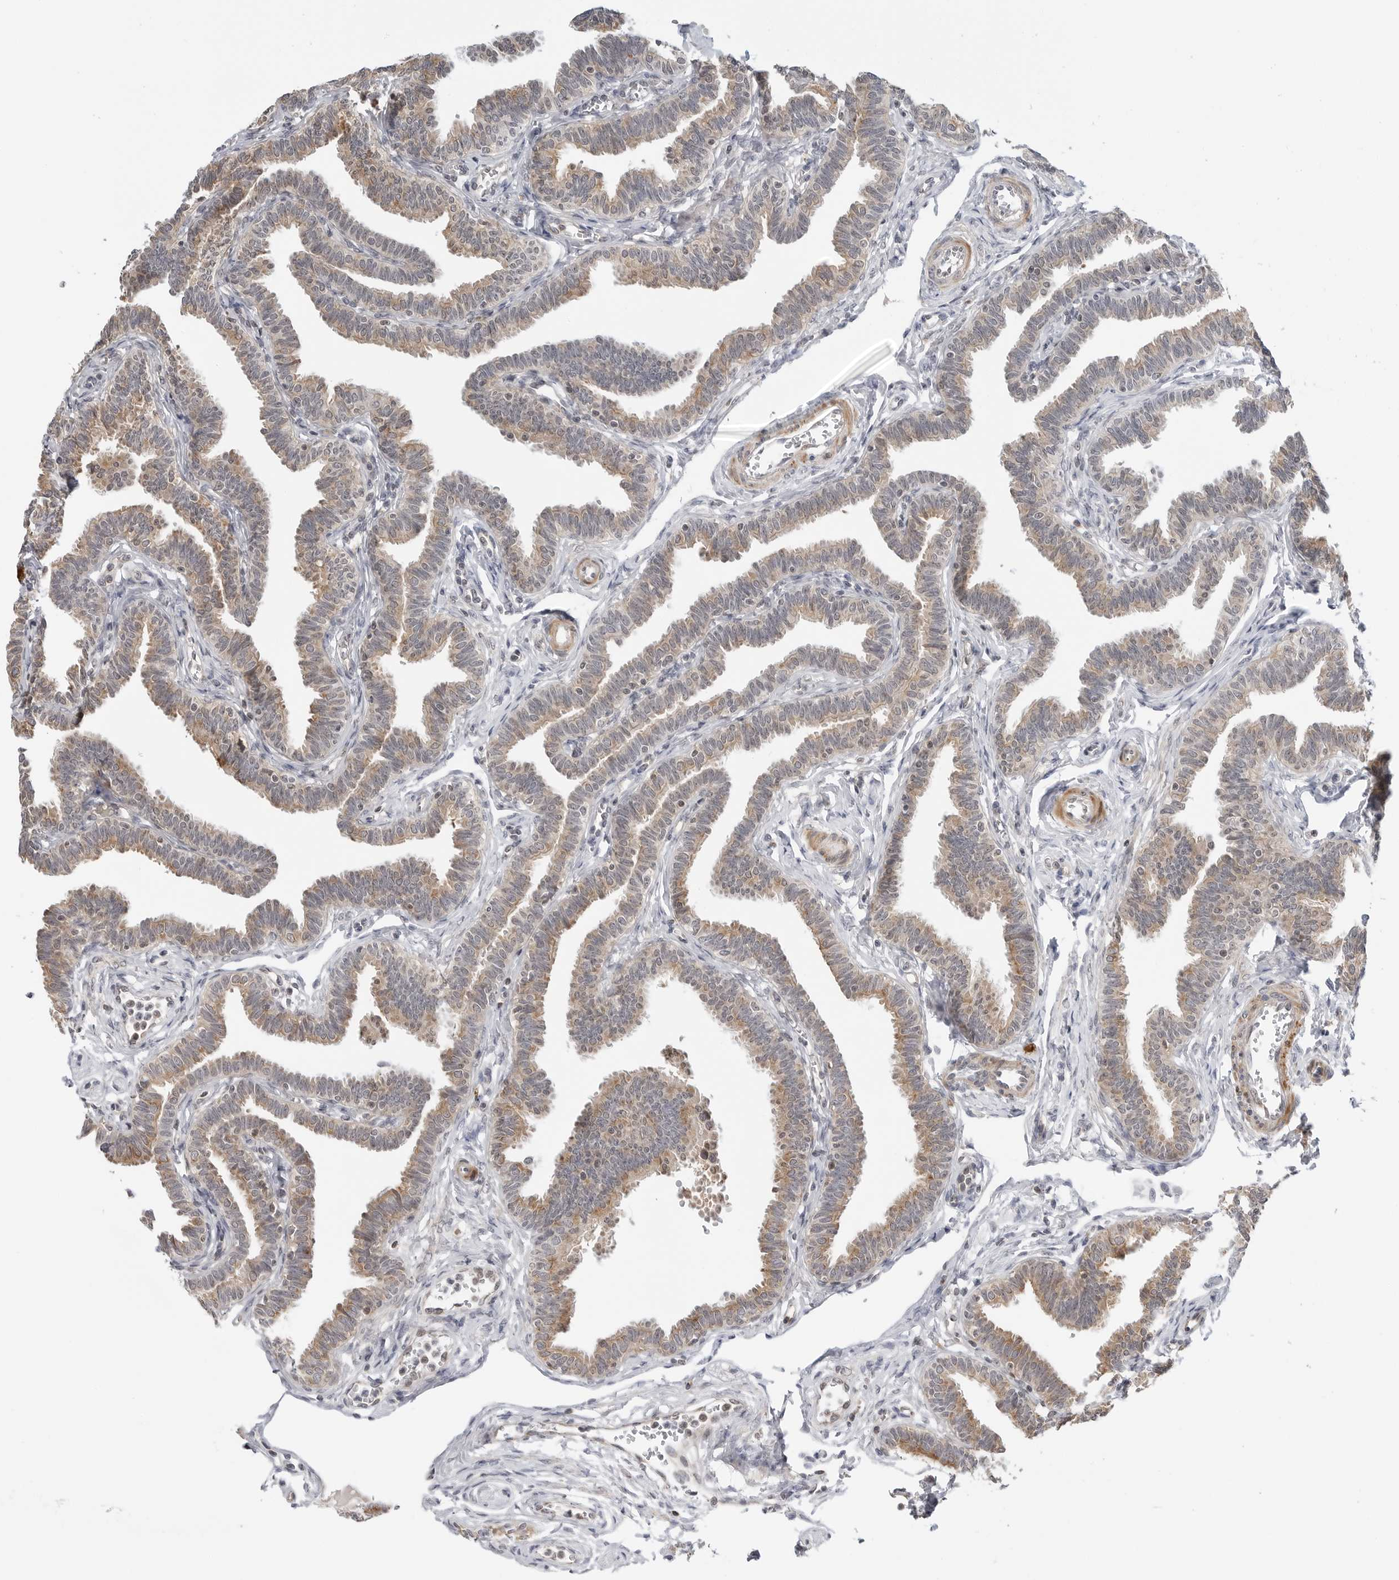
{"staining": {"intensity": "moderate", "quantity": "25%-75%", "location": "cytoplasmic/membranous"}, "tissue": "fallopian tube", "cell_type": "Glandular cells", "image_type": "normal", "snomed": [{"axis": "morphology", "description": "Normal tissue, NOS"}, {"axis": "topography", "description": "Fallopian tube"}, {"axis": "topography", "description": "Ovary"}], "caption": "A high-resolution photomicrograph shows immunohistochemistry staining of unremarkable fallopian tube, which displays moderate cytoplasmic/membranous expression in about 25%-75% of glandular cells. (IHC, brightfield microscopy, high magnification).", "gene": "PEX2", "patient": {"sex": "female", "age": 23}}